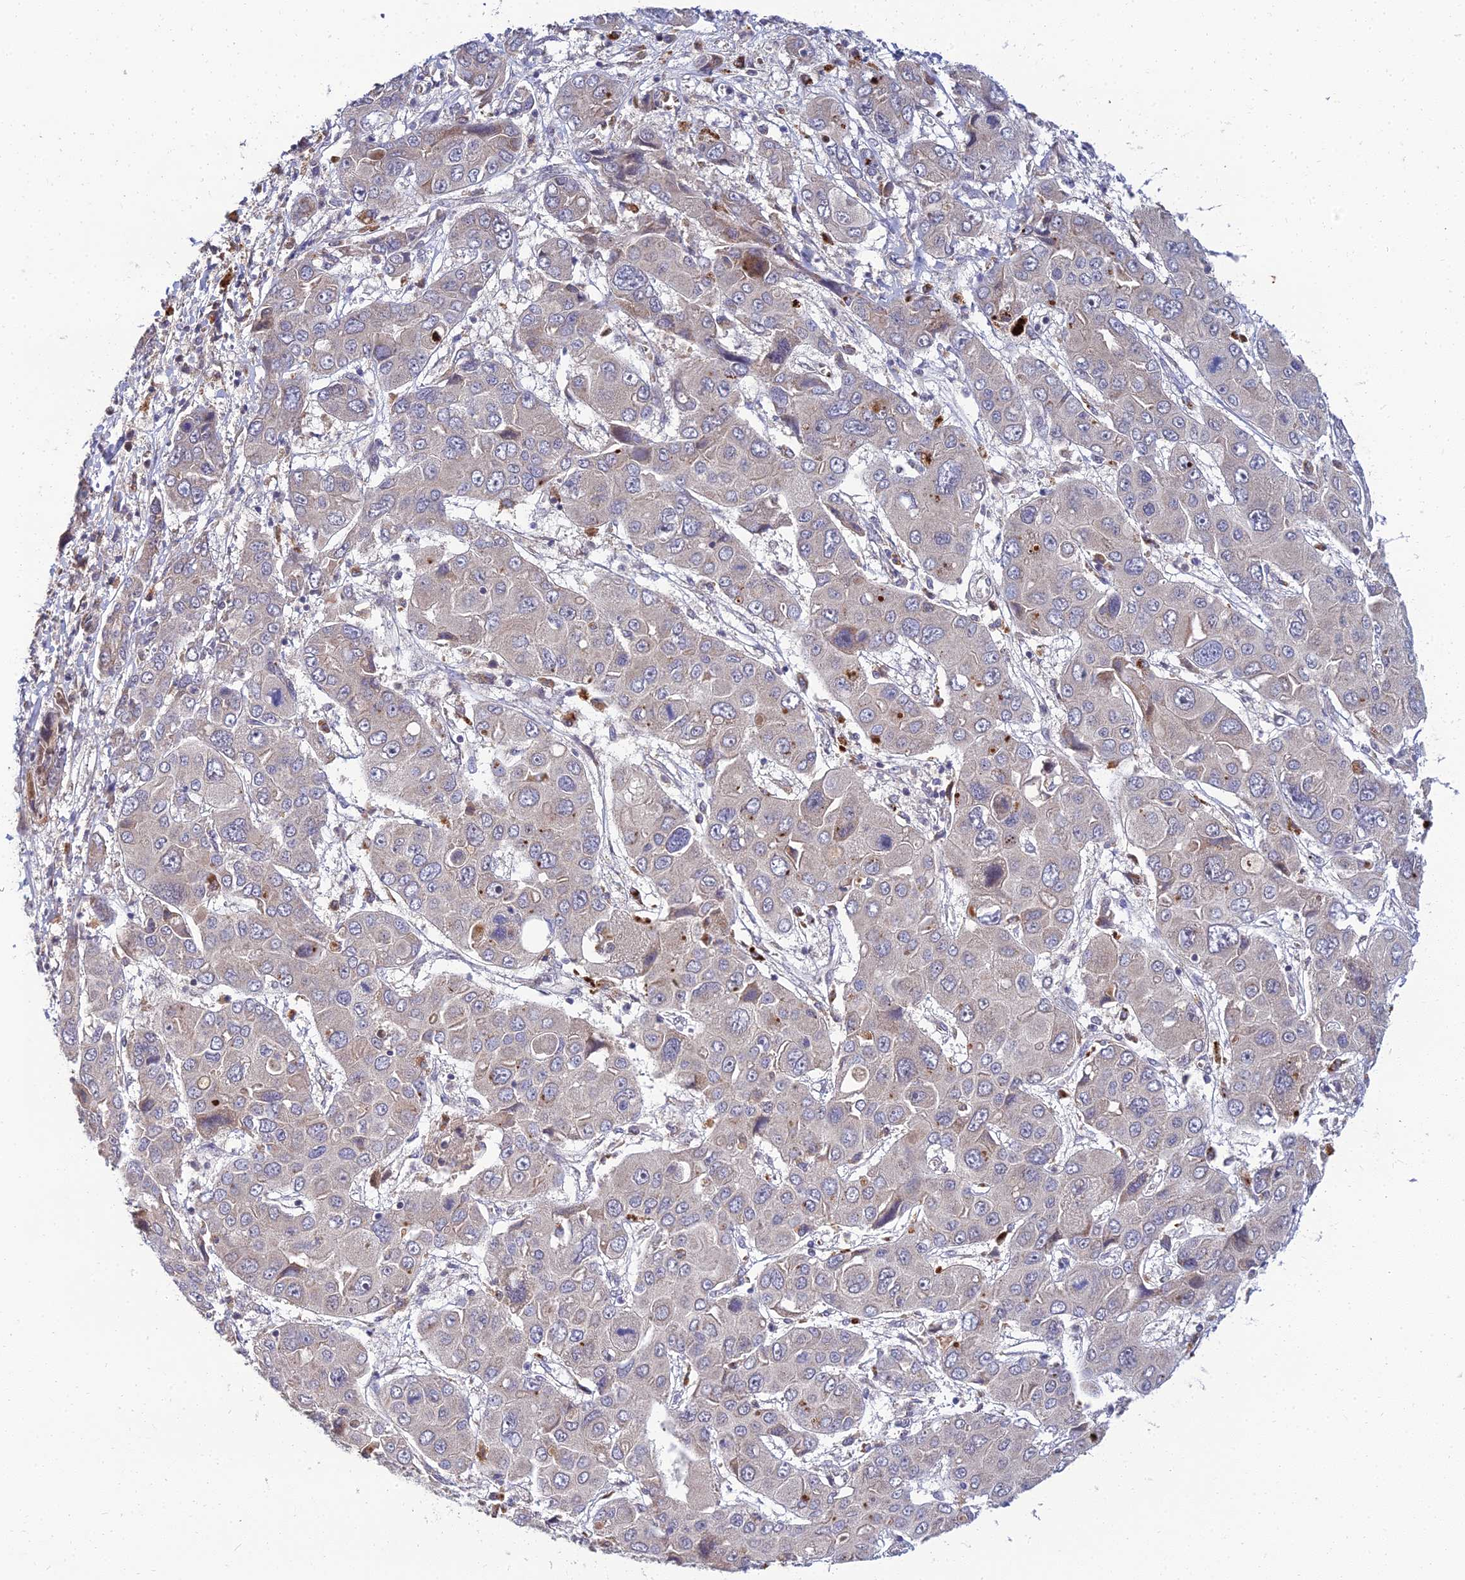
{"staining": {"intensity": "negative", "quantity": "none", "location": "none"}, "tissue": "liver cancer", "cell_type": "Tumor cells", "image_type": "cancer", "snomed": [{"axis": "morphology", "description": "Cholangiocarcinoma"}, {"axis": "topography", "description": "Liver"}], "caption": "The immunohistochemistry histopathology image has no significant positivity in tumor cells of liver cholangiocarcinoma tissue.", "gene": "NPY", "patient": {"sex": "male", "age": 67}}